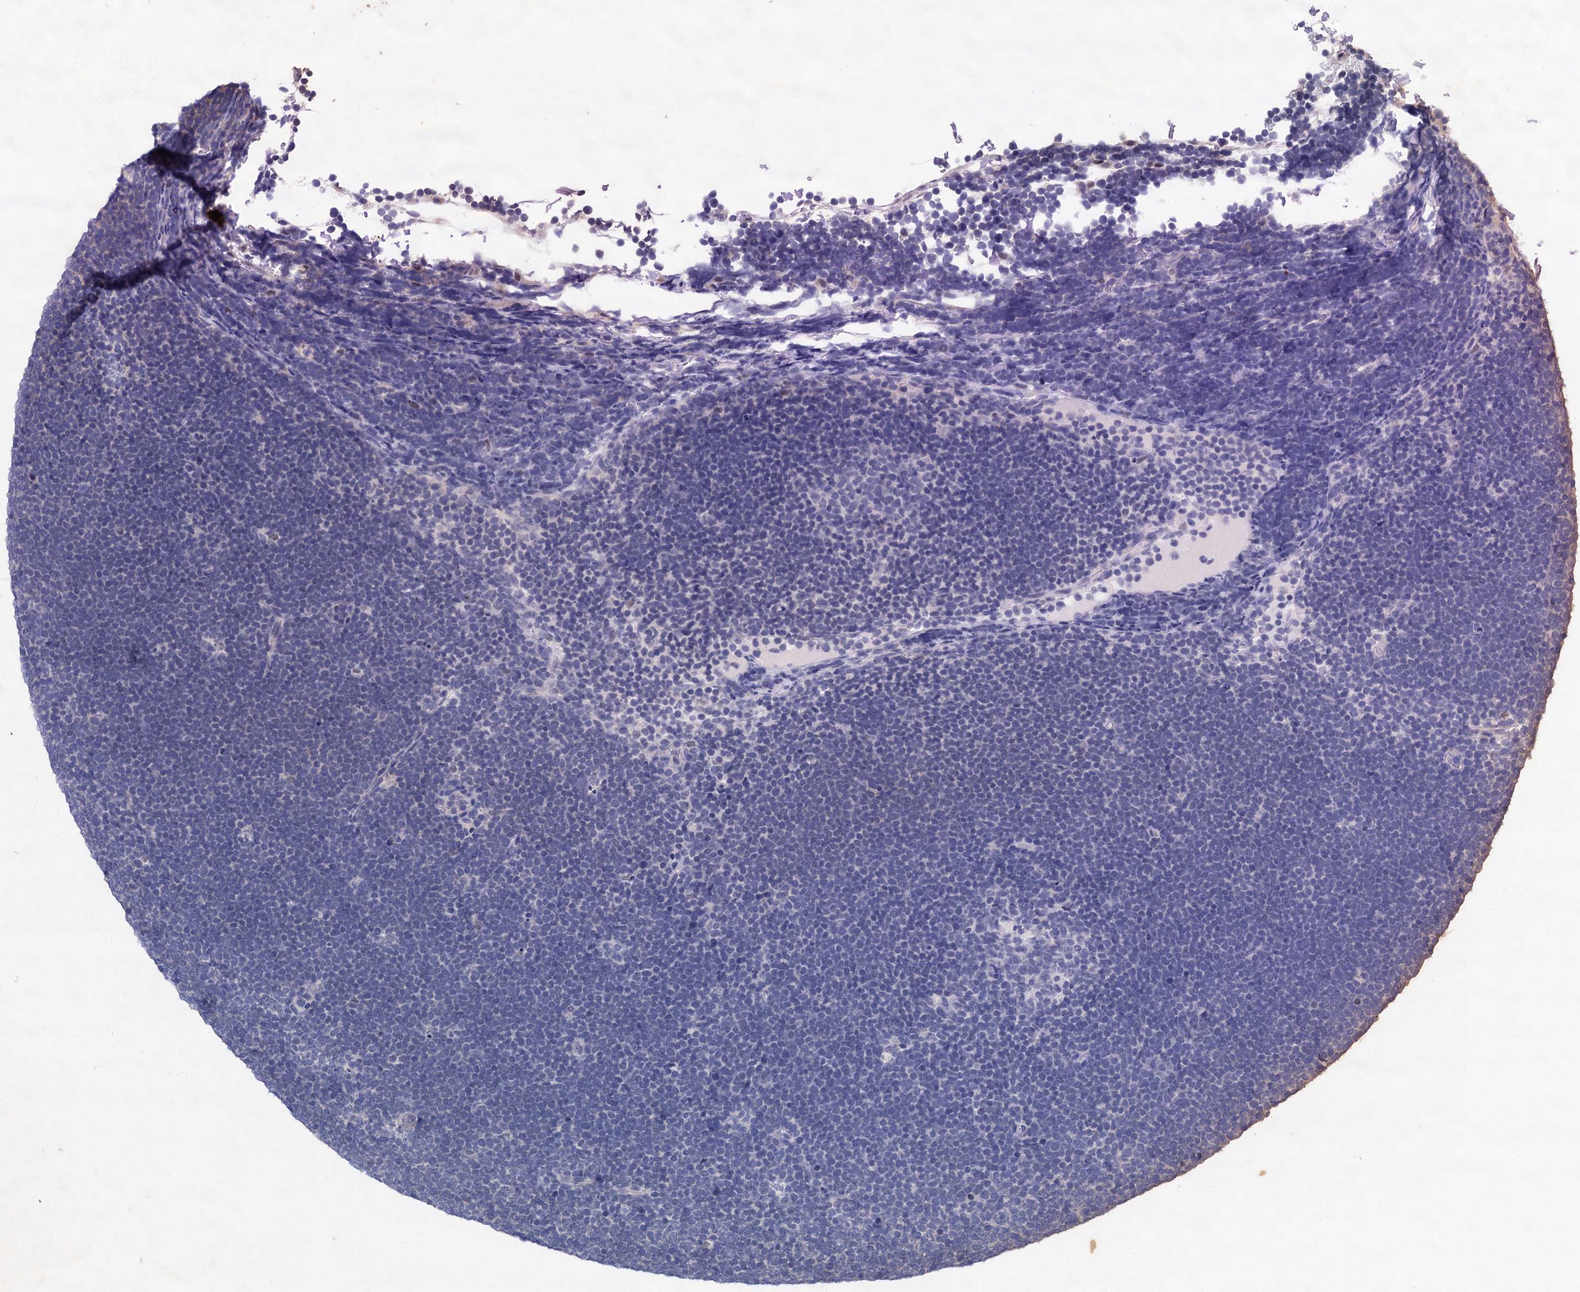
{"staining": {"intensity": "negative", "quantity": "none", "location": "none"}, "tissue": "lymphoma", "cell_type": "Tumor cells", "image_type": "cancer", "snomed": [{"axis": "morphology", "description": "Malignant lymphoma, non-Hodgkin's type, High grade"}, {"axis": "topography", "description": "Lymph node"}], "caption": "DAB (3,3'-diaminobenzidine) immunohistochemical staining of lymphoma exhibits no significant expression in tumor cells.", "gene": "LINS1", "patient": {"sex": "male", "age": 13}}